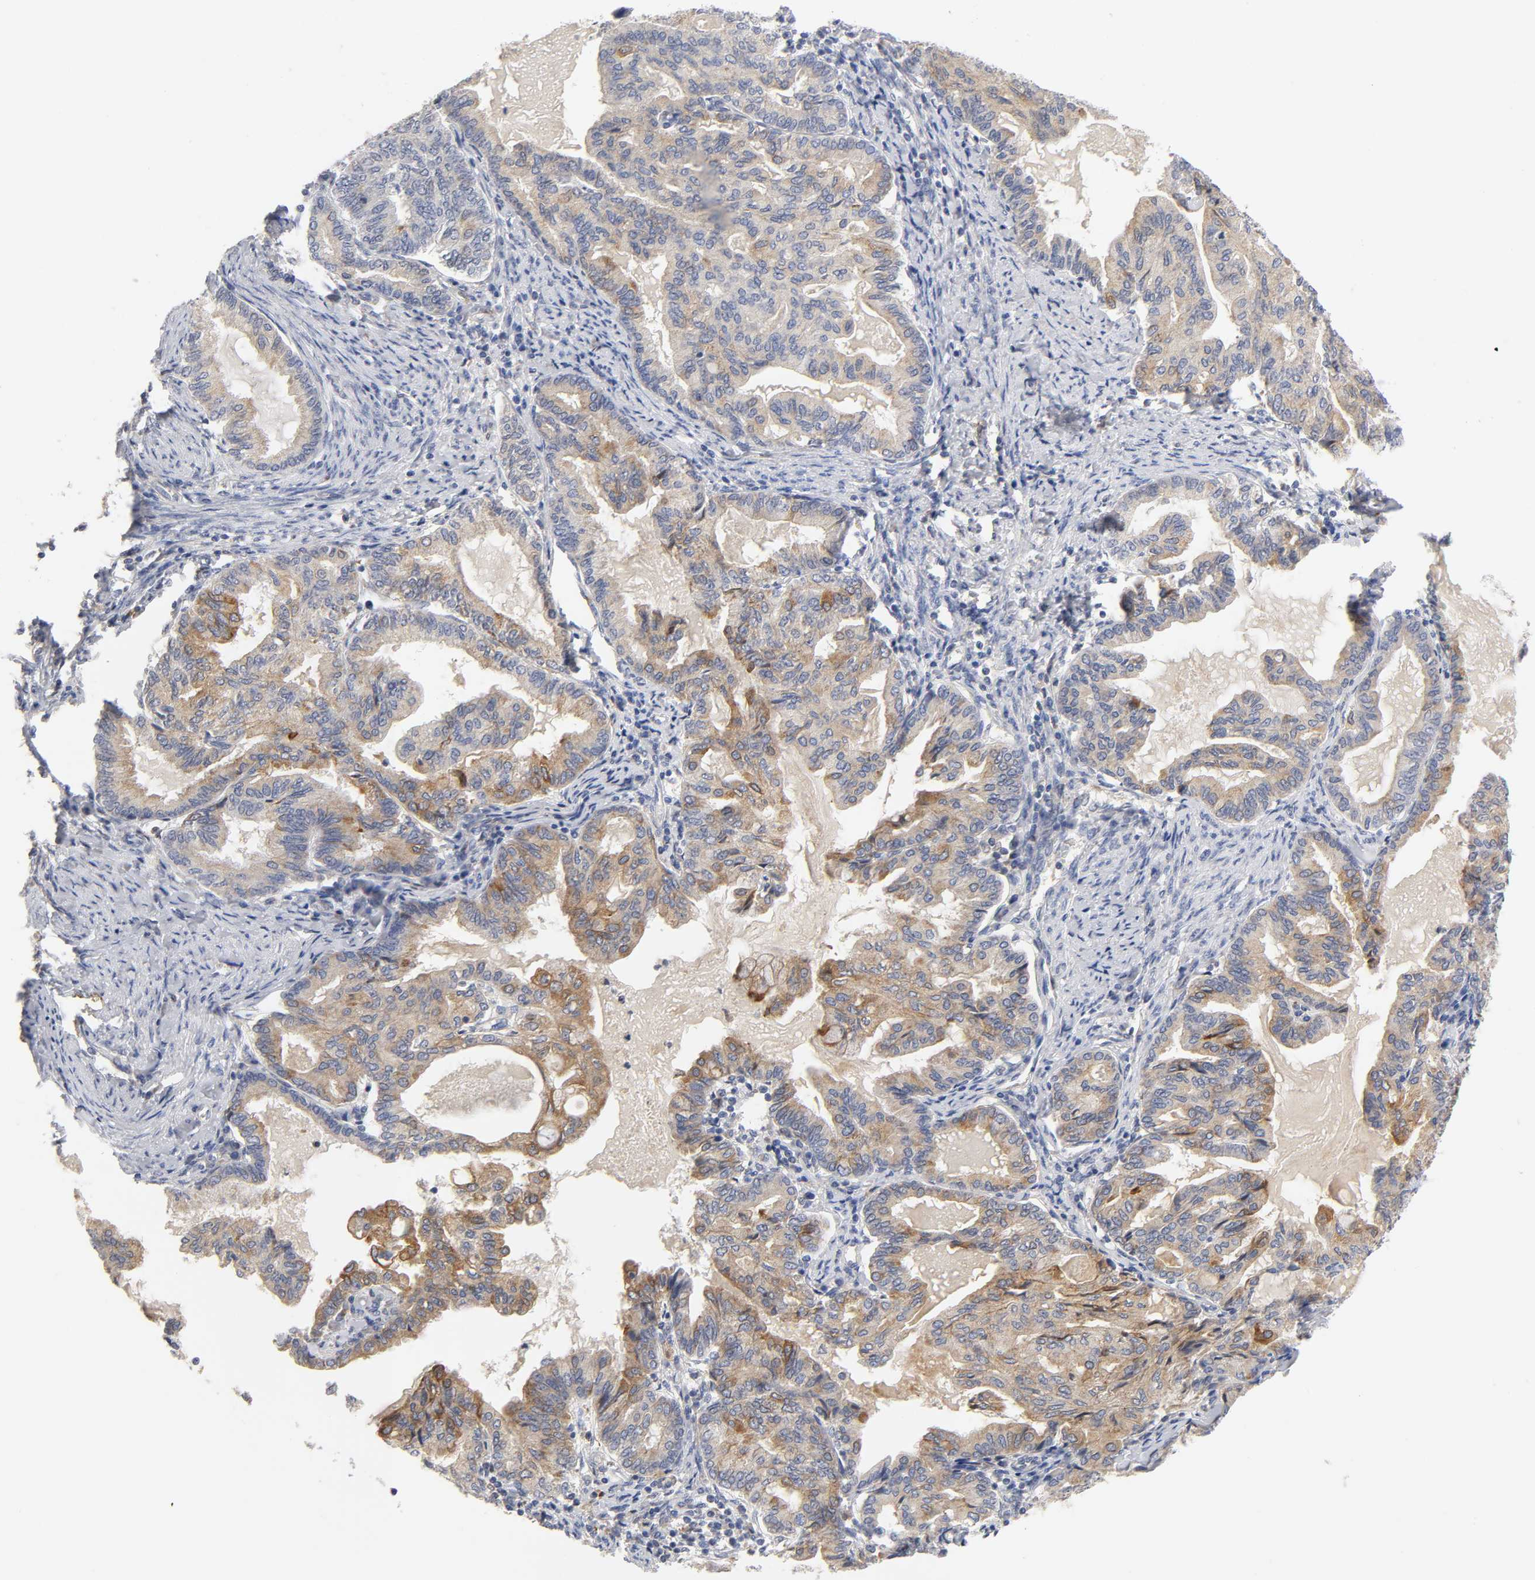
{"staining": {"intensity": "moderate", "quantity": ">75%", "location": "cytoplasmic/membranous"}, "tissue": "endometrial cancer", "cell_type": "Tumor cells", "image_type": "cancer", "snomed": [{"axis": "morphology", "description": "Adenocarcinoma, NOS"}, {"axis": "topography", "description": "Endometrium"}], "caption": "Protein expression analysis of human endometrial adenocarcinoma reveals moderate cytoplasmic/membranous positivity in about >75% of tumor cells.", "gene": "POR", "patient": {"sex": "female", "age": 86}}